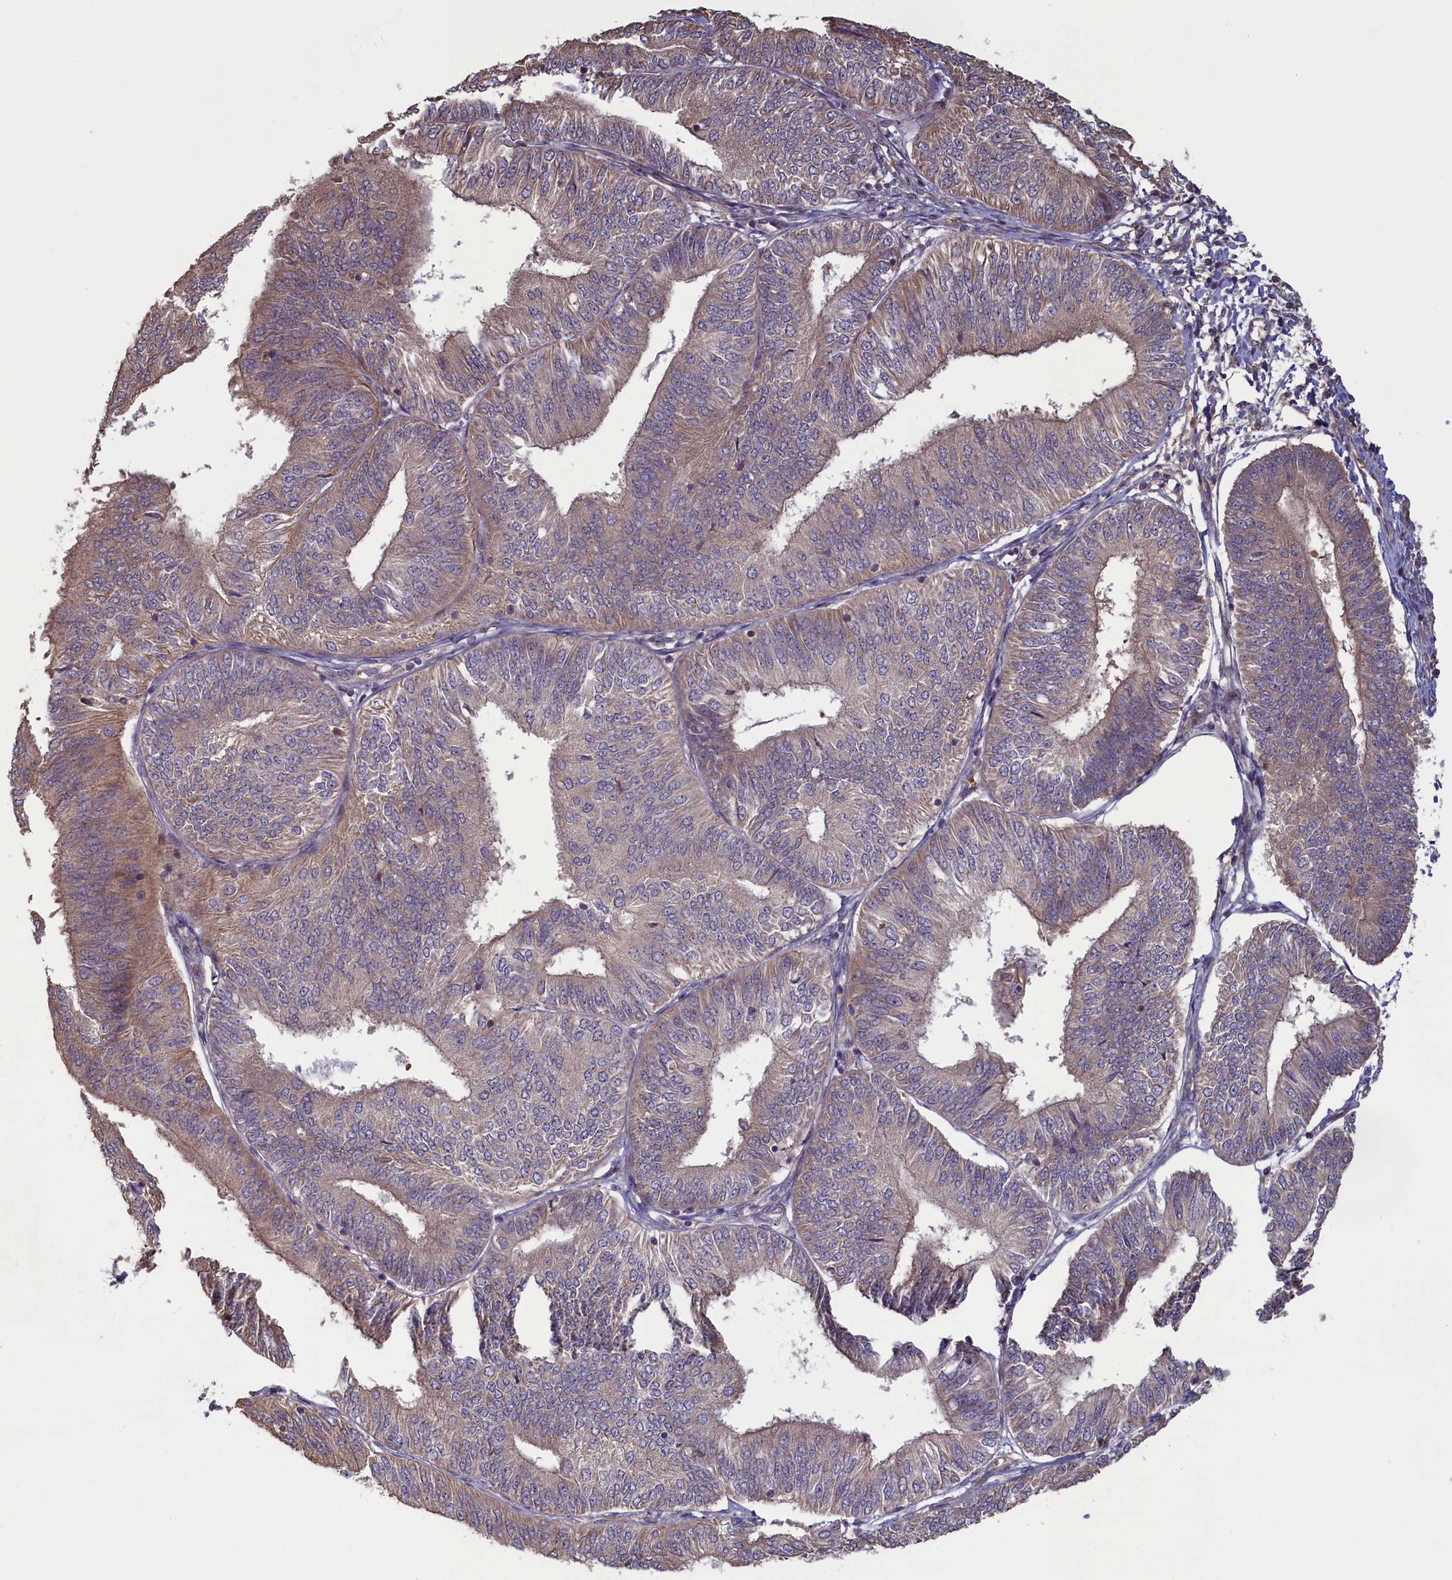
{"staining": {"intensity": "weak", "quantity": "<25%", "location": "cytoplasmic/membranous"}, "tissue": "endometrial cancer", "cell_type": "Tumor cells", "image_type": "cancer", "snomed": [{"axis": "morphology", "description": "Adenocarcinoma, NOS"}, {"axis": "topography", "description": "Endometrium"}], "caption": "The immunohistochemistry histopathology image has no significant positivity in tumor cells of endometrial cancer (adenocarcinoma) tissue. Nuclei are stained in blue.", "gene": "CIAO2B", "patient": {"sex": "female", "age": 58}}